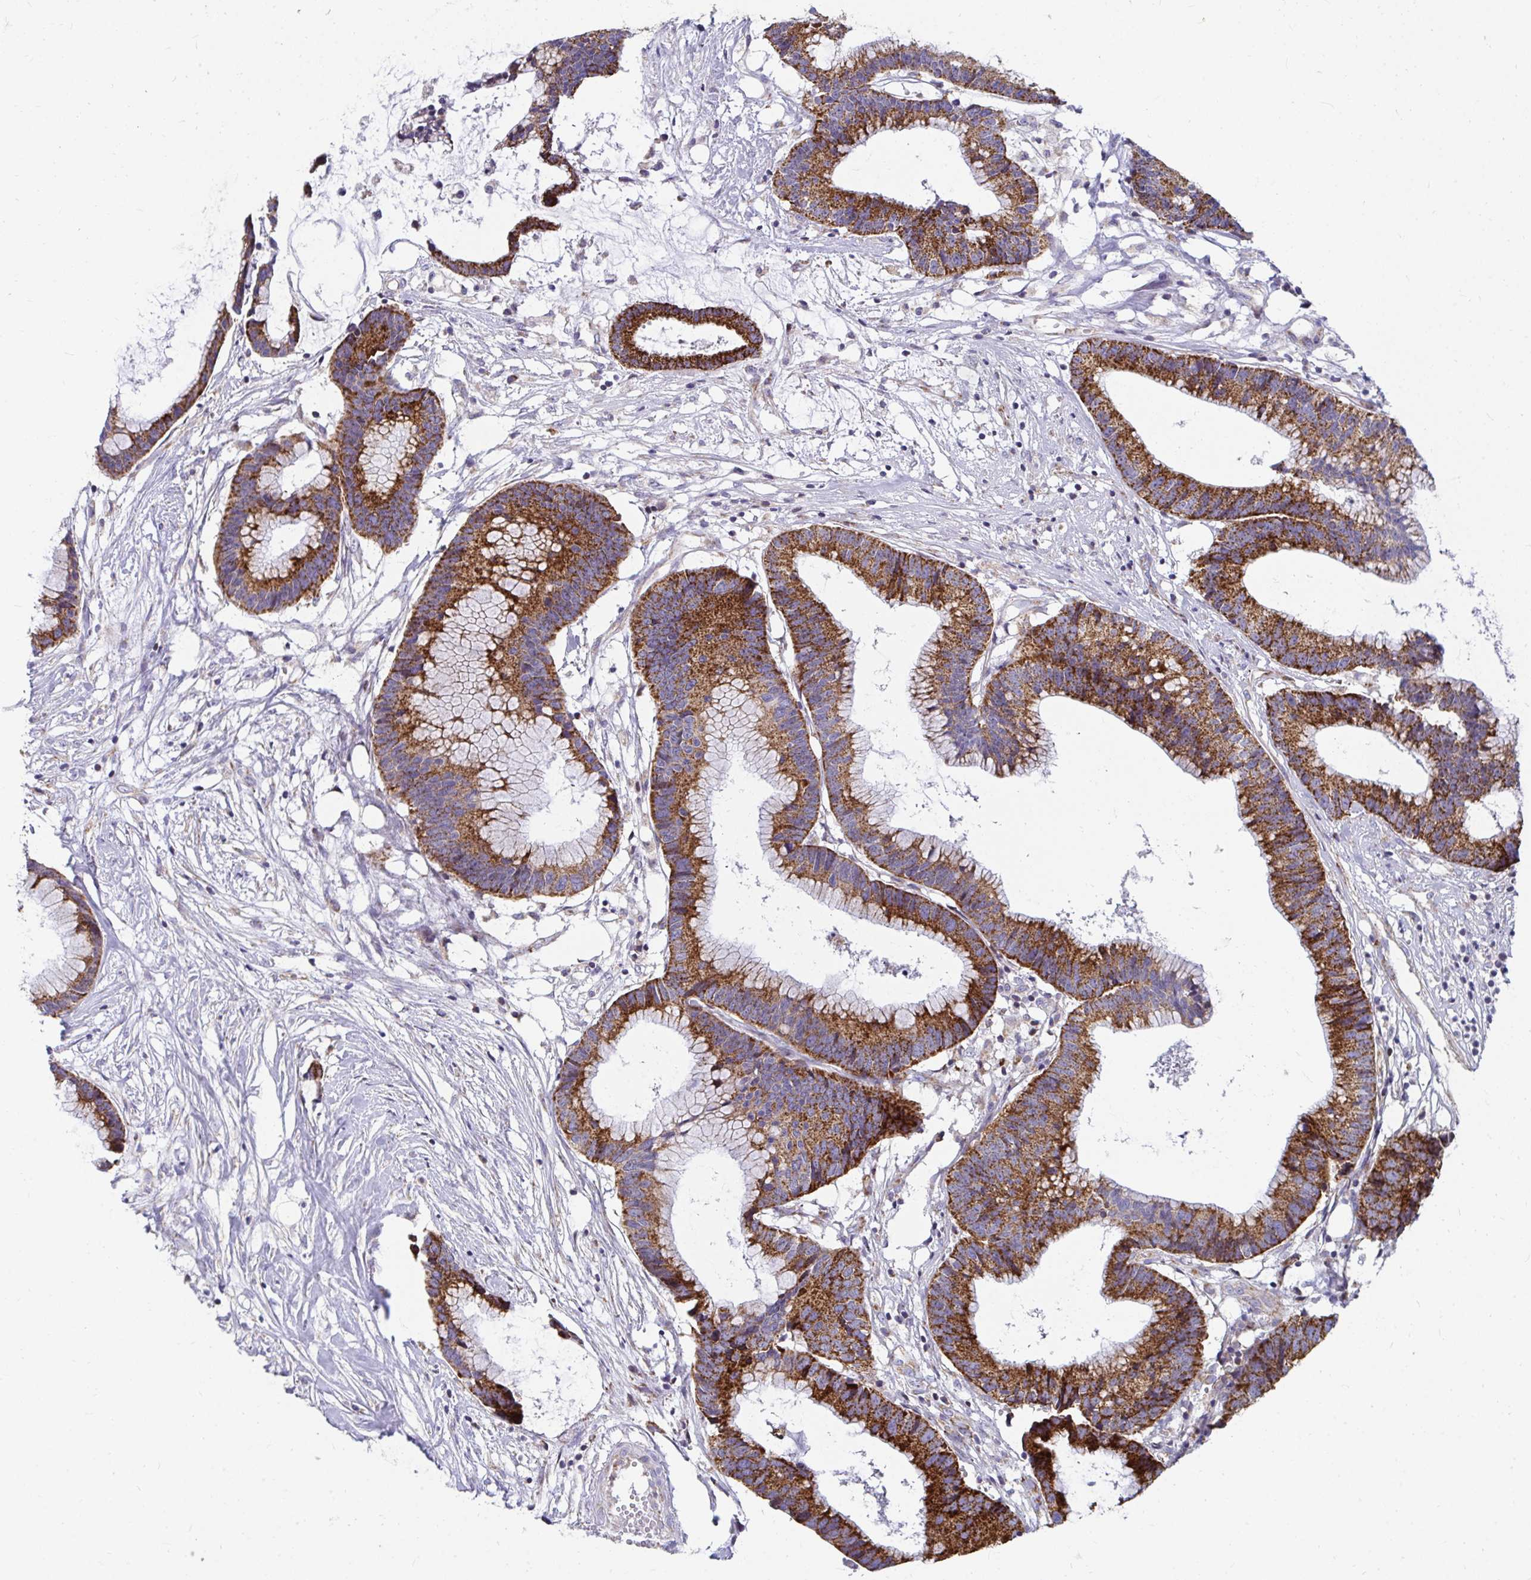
{"staining": {"intensity": "strong", "quantity": ">75%", "location": "cytoplasmic/membranous"}, "tissue": "colorectal cancer", "cell_type": "Tumor cells", "image_type": "cancer", "snomed": [{"axis": "morphology", "description": "Adenocarcinoma, NOS"}, {"axis": "topography", "description": "Colon"}], "caption": "High-power microscopy captured an immunohistochemistry (IHC) micrograph of colorectal cancer, revealing strong cytoplasmic/membranous expression in about >75% of tumor cells.", "gene": "EXOC5", "patient": {"sex": "female", "age": 78}}